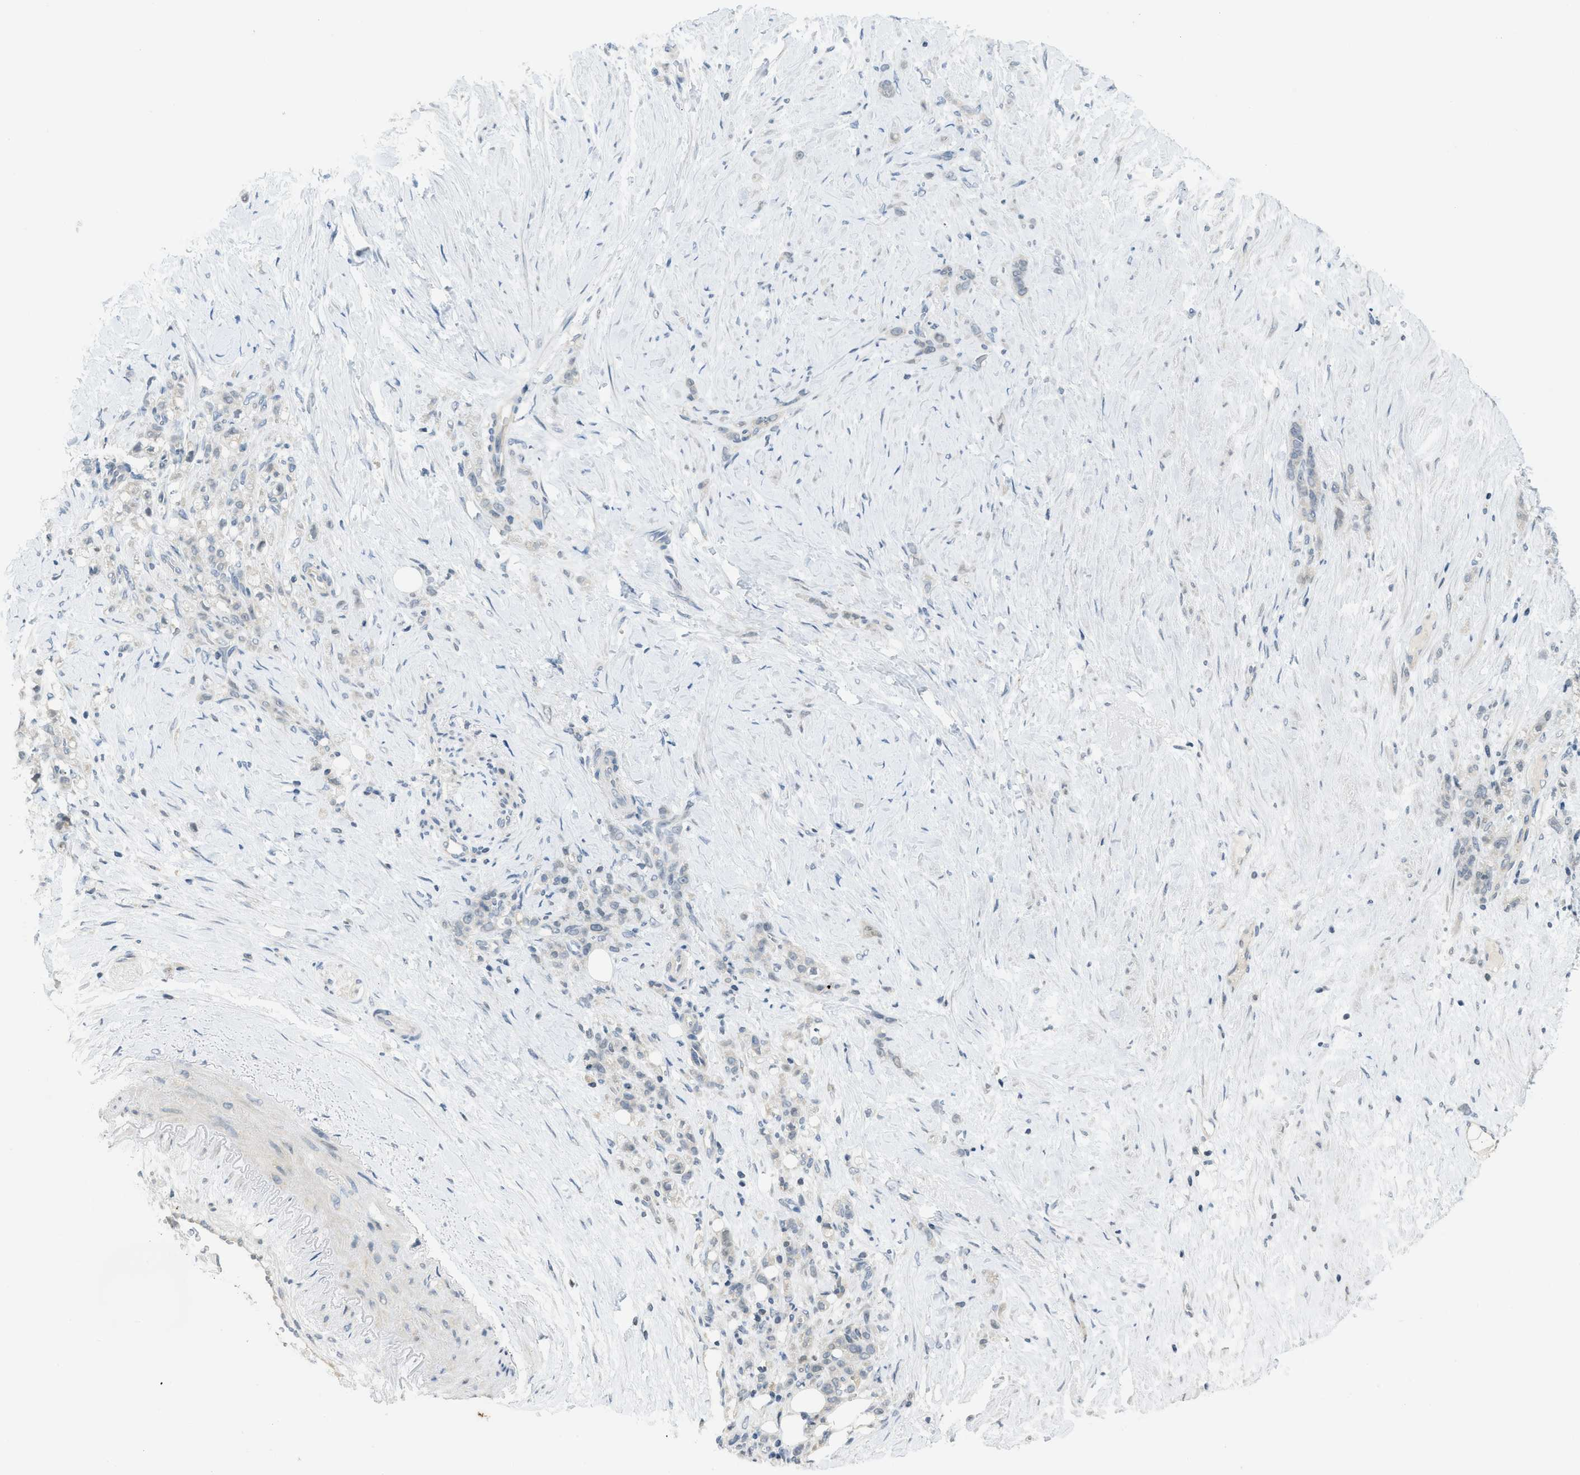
{"staining": {"intensity": "negative", "quantity": "none", "location": "none"}, "tissue": "stomach cancer", "cell_type": "Tumor cells", "image_type": "cancer", "snomed": [{"axis": "morphology", "description": "Adenocarcinoma, NOS"}, {"axis": "topography", "description": "Stomach"}], "caption": "This is an immunohistochemistry (IHC) image of stomach cancer (adenocarcinoma). There is no staining in tumor cells.", "gene": "TXNDC2", "patient": {"sex": "male", "age": 82}}